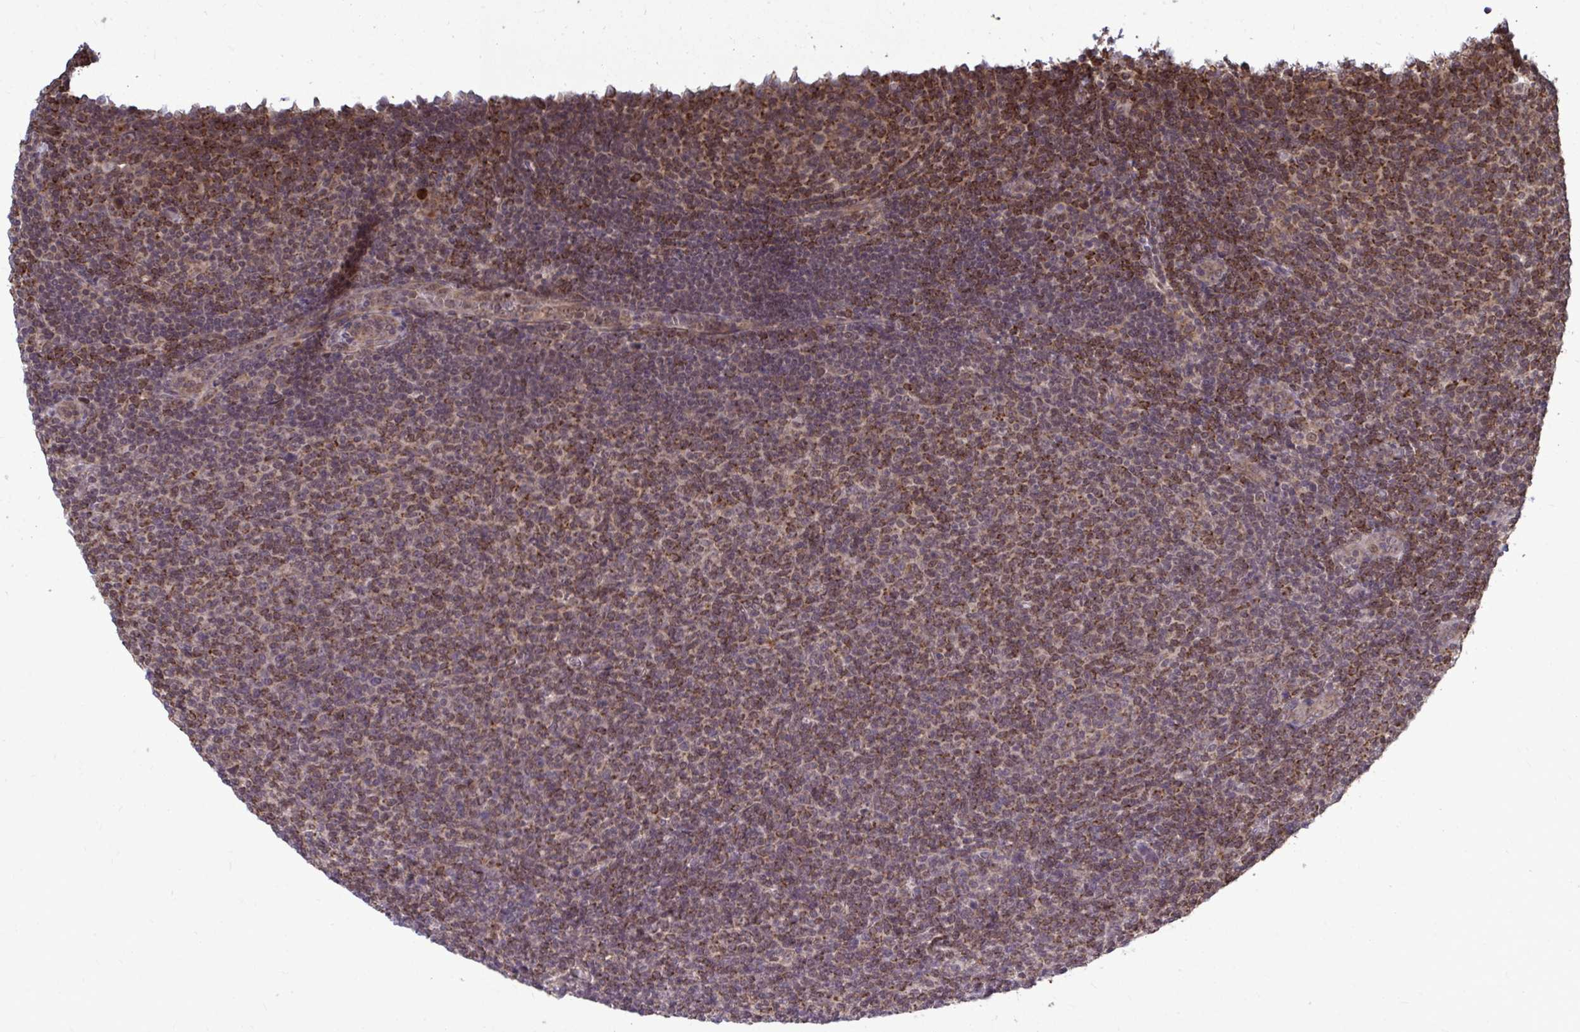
{"staining": {"intensity": "moderate", "quantity": "25%-75%", "location": "cytoplasmic/membranous"}, "tissue": "lymphoma", "cell_type": "Tumor cells", "image_type": "cancer", "snomed": [{"axis": "morphology", "description": "Malignant lymphoma, non-Hodgkin's type, Low grade"}, {"axis": "topography", "description": "Lymph node"}], "caption": "Lymphoma stained for a protein (brown) demonstrates moderate cytoplasmic/membranous positive positivity in approximately 25%-75% of tumor cells.", "gene": "FMR1", "patient": {"sex": "male", "age": 66}}